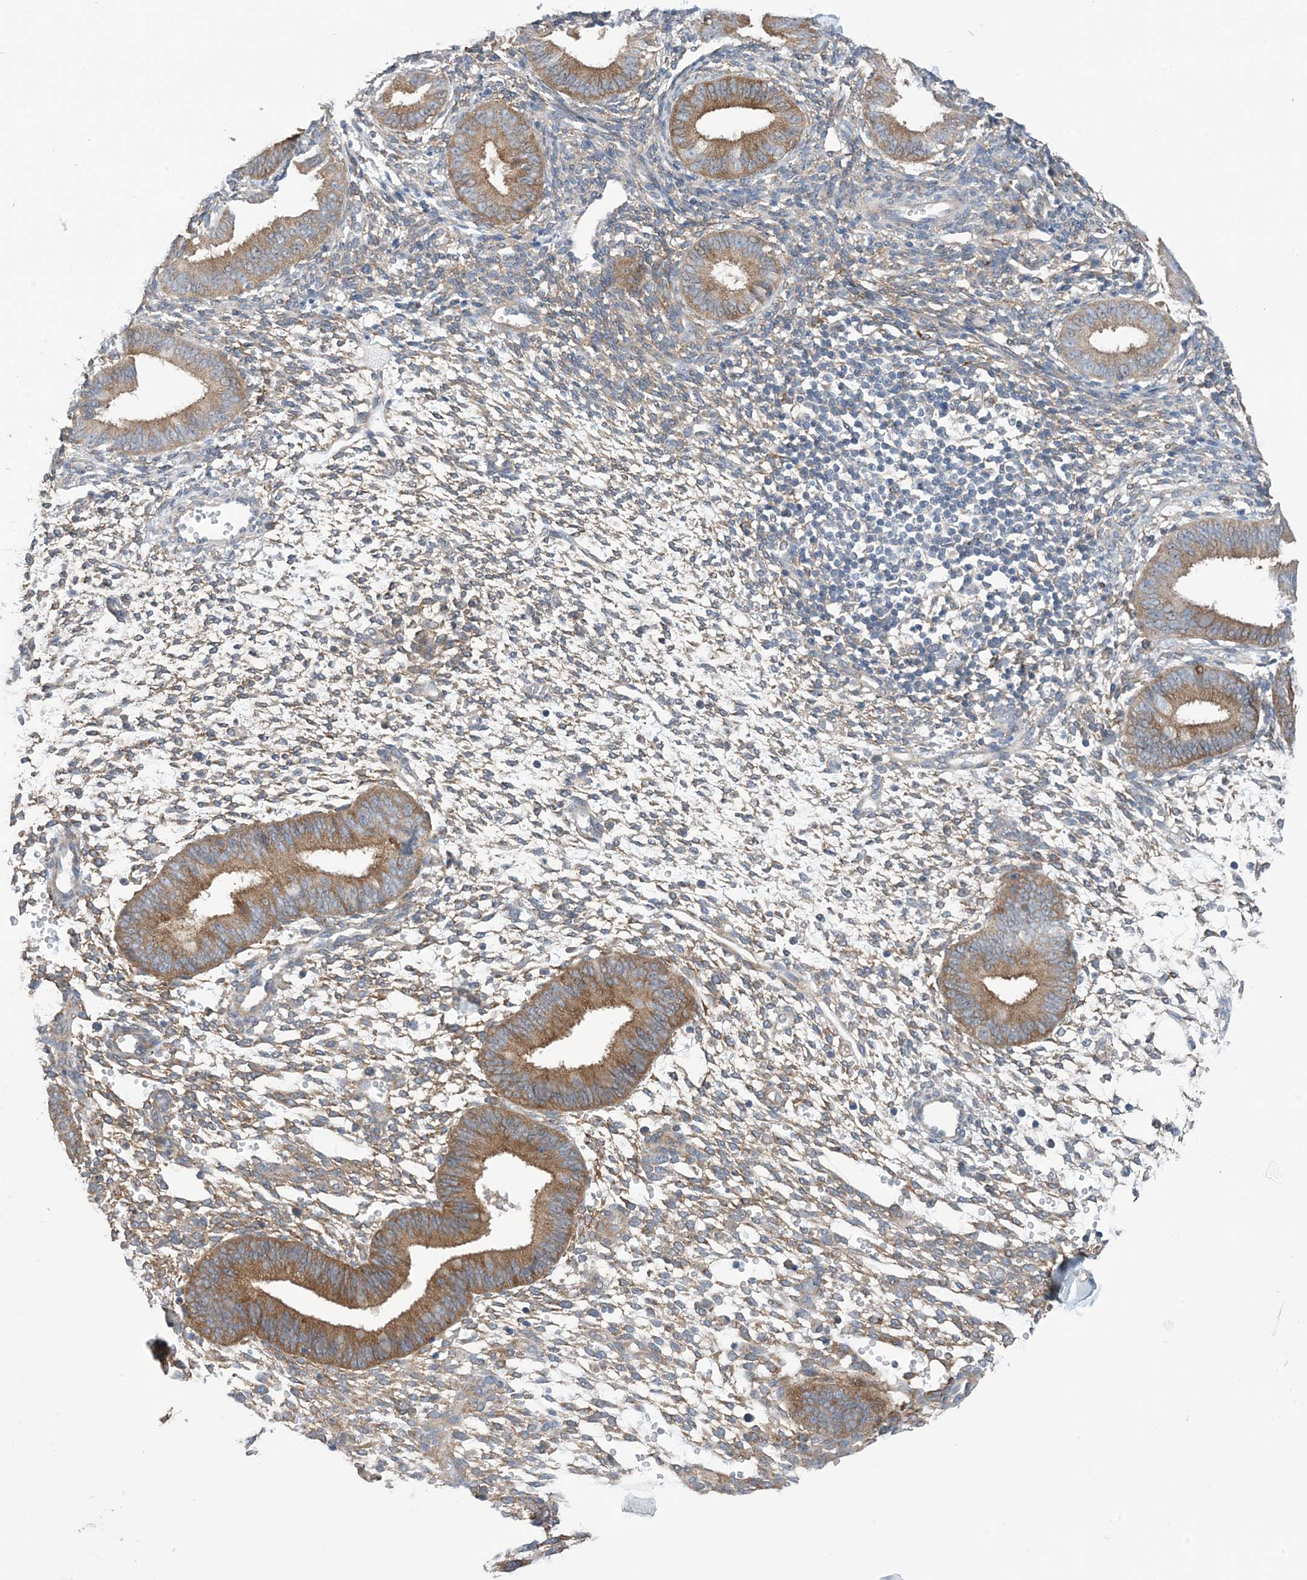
{"staining": {"intensity": "weak", "quantity": "25%-75%", "location": "cytoplasmic/membranous"}, "tissue": "endometrium", "cell_type": "Cells in endometrial stroma", "image_type": "normal", "snomed": [{"axis": "morphology", "description": "Normal tissue, NOS"}, {"axis": "topography", "description": "Uterus"}, {"axis": "topography", "description": "Endometrium"}], "caption": "IHC staining of normal endometrium, which displays low levels of weak cytoplasmic/membranous positivity in about 25%-75% of cells in endometrial stroma indicating weak cytoplasmic/membranous protein expression. The staining was performed using DAB (brown) for protein detection and nuclei were counterstained in hematoxylin (blue).", "gene": "EHBP1", "patient": {"sex": "female", "age": 48}}